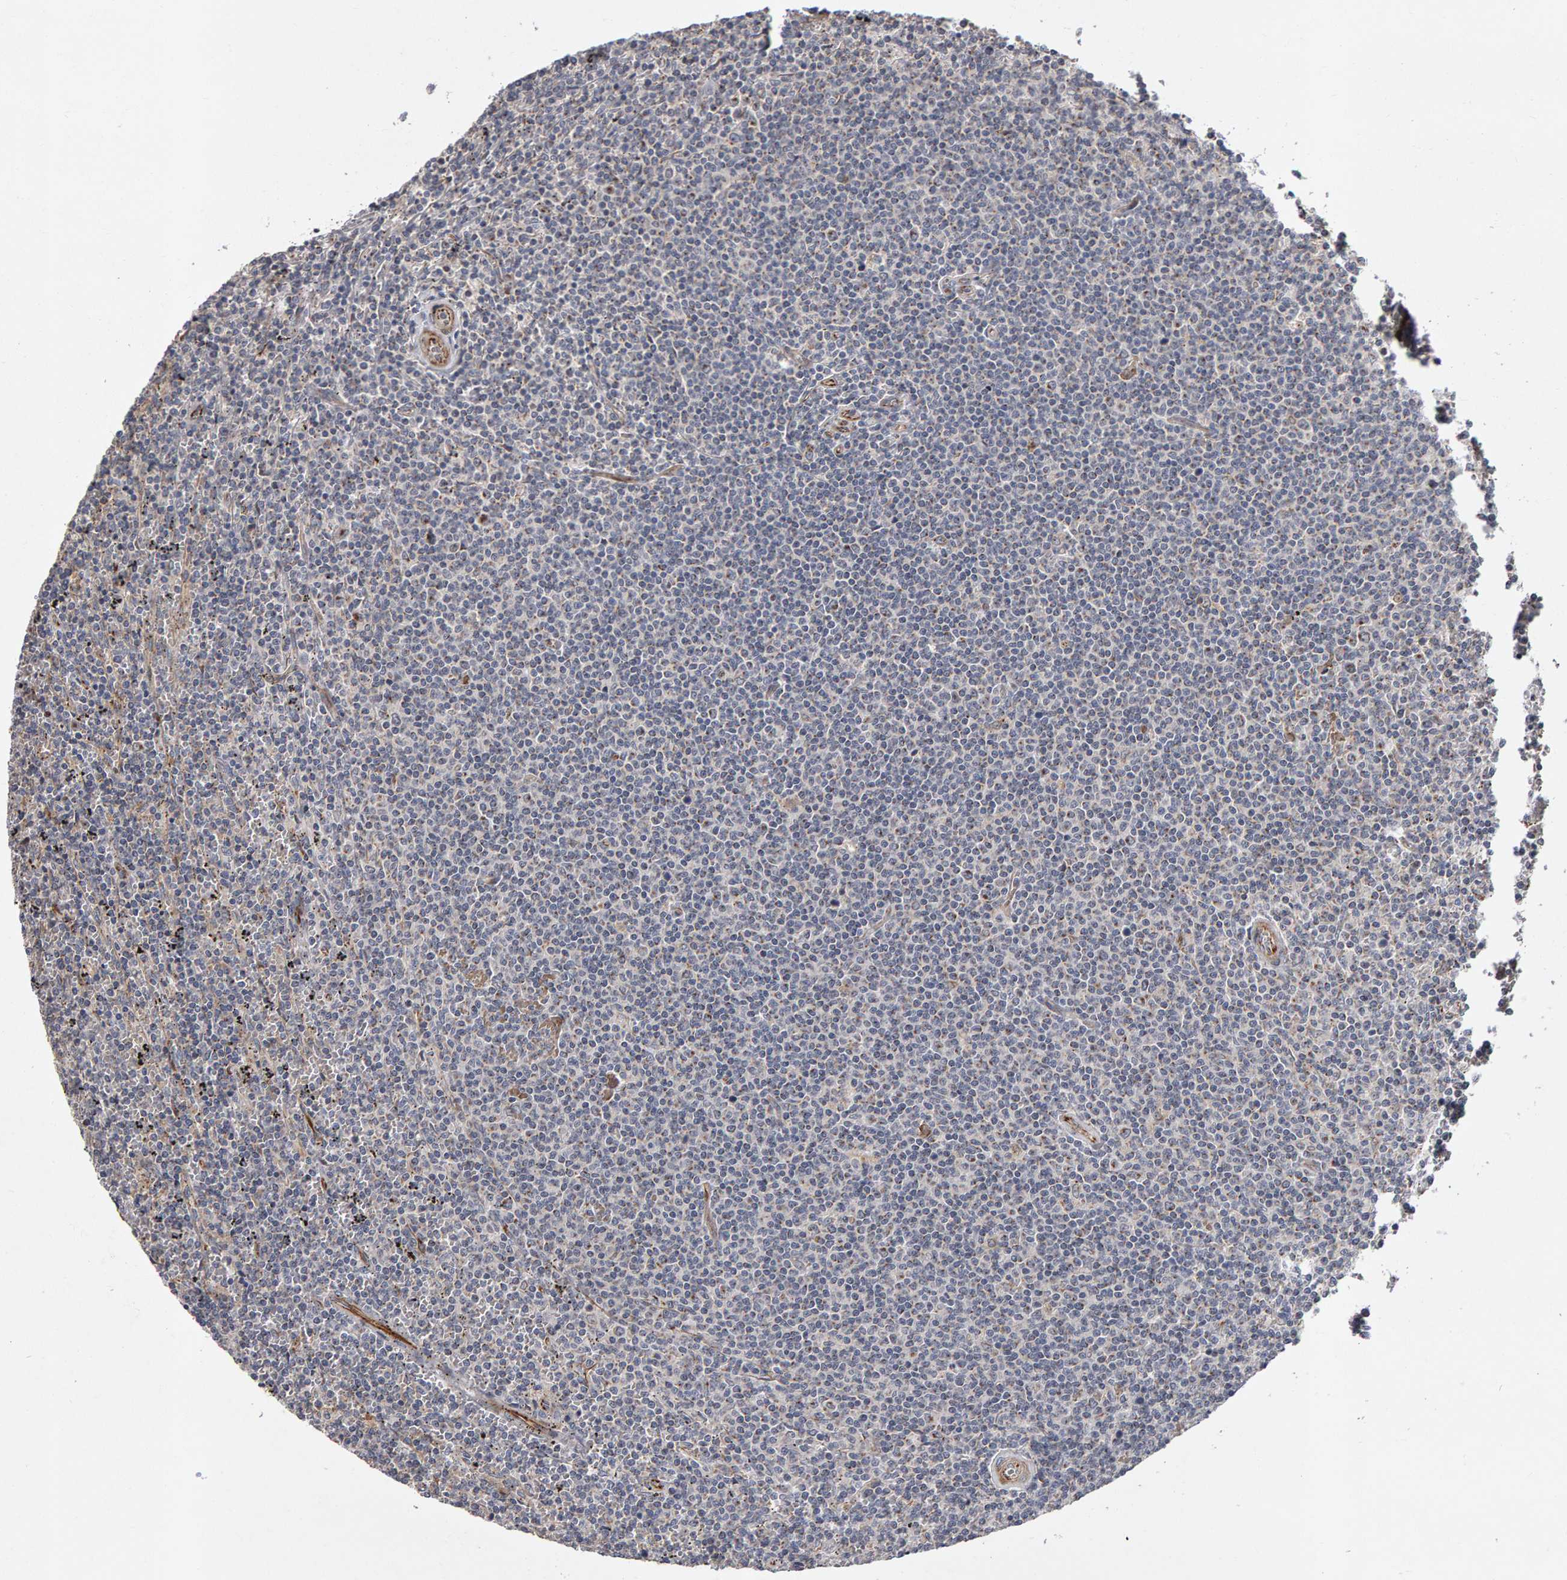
{"staining": {"intensity": "moderate", "quantity": "<25%", "location": "cytoplasmic/membranous"}, "tissue": "lymphoma", "cell_type": "Tumor cells", "image_type": "cancer", "snomed": [{"axis": "morphology", "description": "Malignant lymphoma, non-Hodgkin's type, Low grade"}, {"axis": "topography", "description": "Spleen"}], "caption": "High-magnification brightfield microscopy of malignant lymphoma, non-Hodgkin's type (low-grade) stained with DAB (brown) and counterstained with hematoxylin (blue). tumor cells exhibit moderate cytoplasmic/membranous positivity is present in about<25% of cells. Using DAB (3,3'-diaminobenzidine) (brown) and hematoxylin (blue) stains, captured at high magnification using brightfield microscopy.", "gene": "CANT1", "patient": {"sex": "female", "age": 50}}